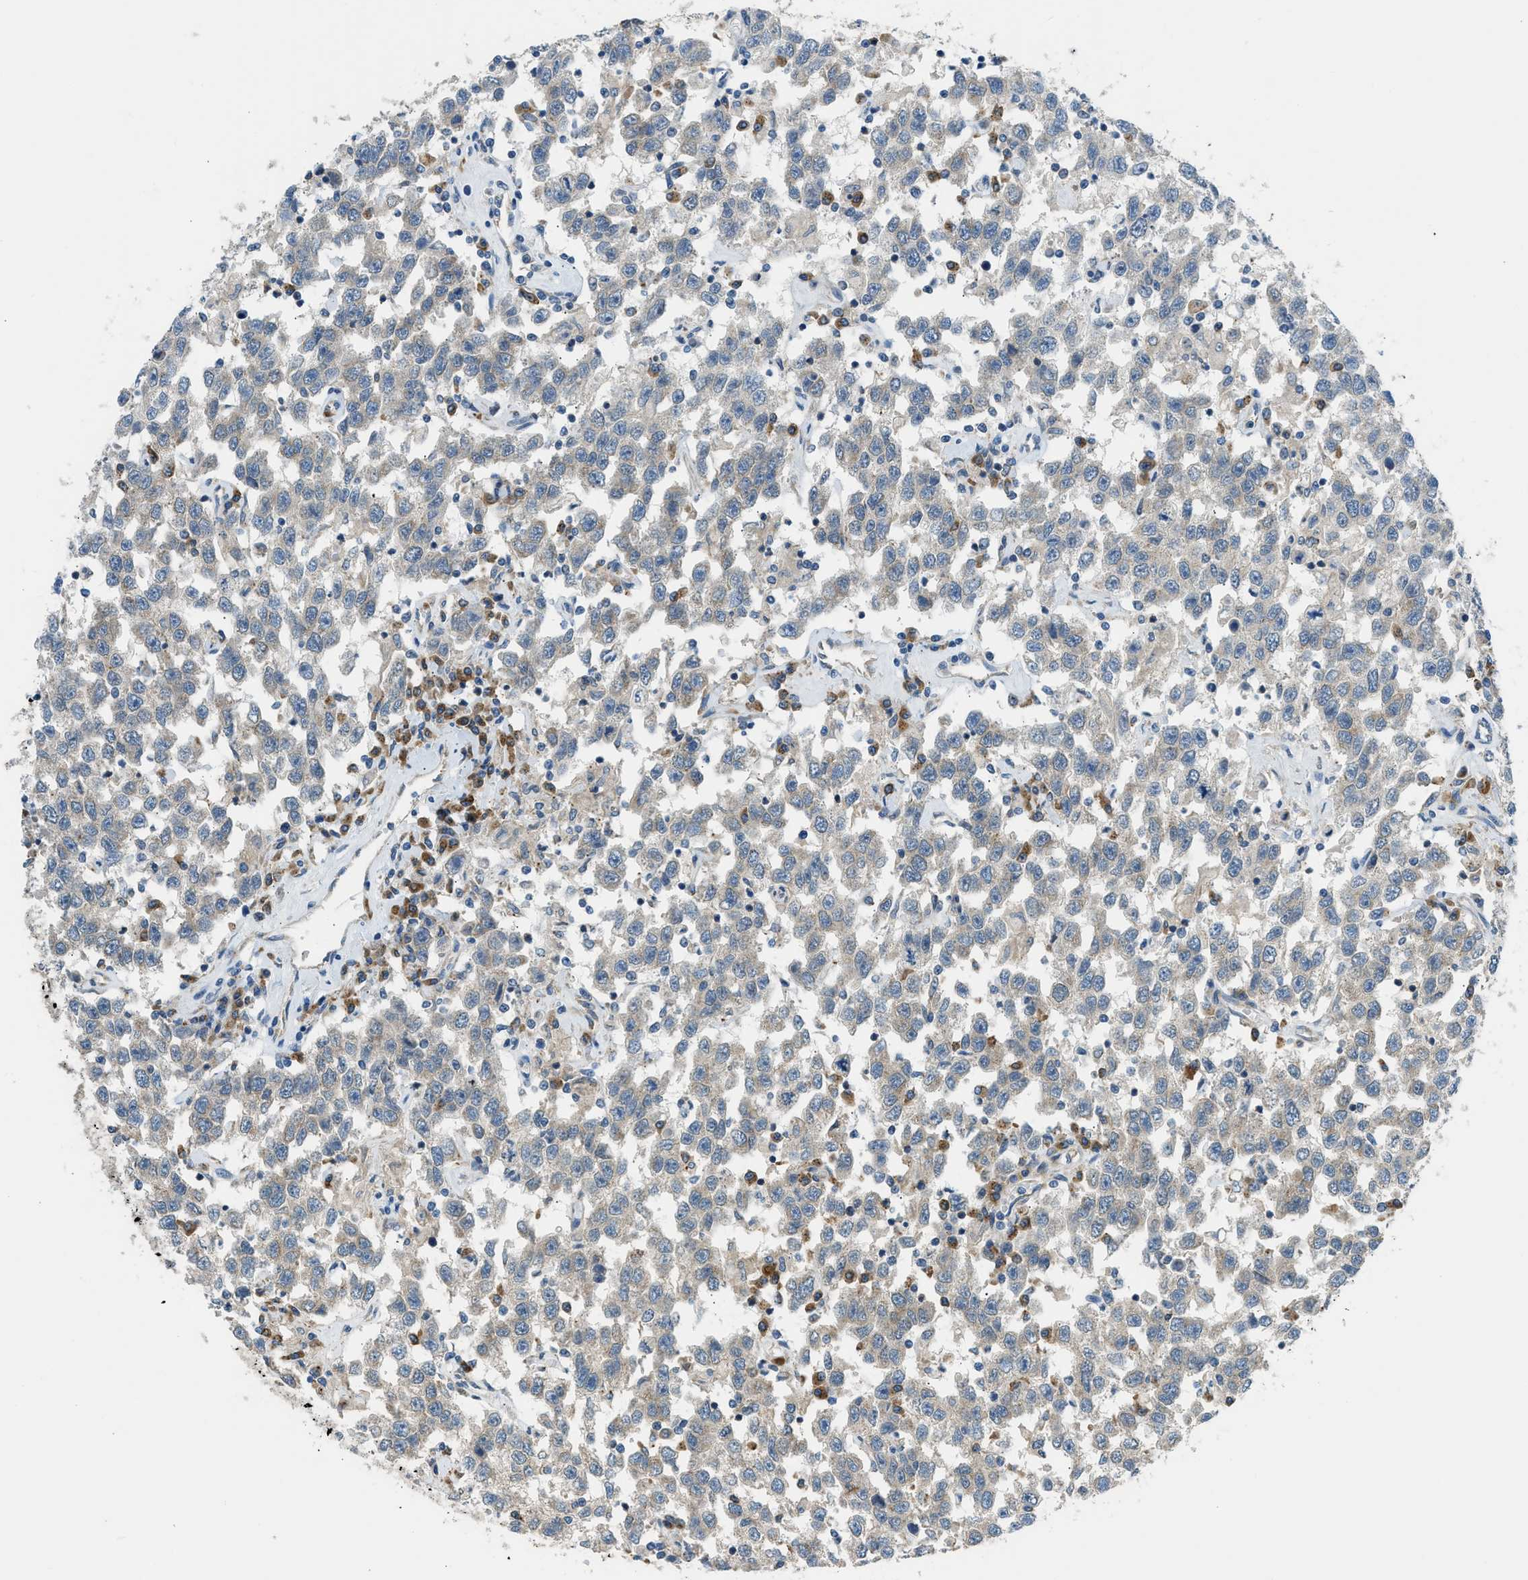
{"staining": {"intensity": "weak", "quantity": "25%-75%", "location": "cytoplasmic/membranous"}, "tissue": "testis cancer", "cell_type": "Tumor cells", "image_type": "cancer", "snomed": [{"axis": "morphology", "description": "Seminoma, NOS"}, {"axis": "topography", "description": "Testis"}], "caption": "Human testis cancer stained for a protein (brown) demonstrates weak cytoplasmic/membranous positive positivity in approximately 25%-75% of tumor cells.", "gene": "EDARADD", "patient": {"sex": "male", "age": 41}}